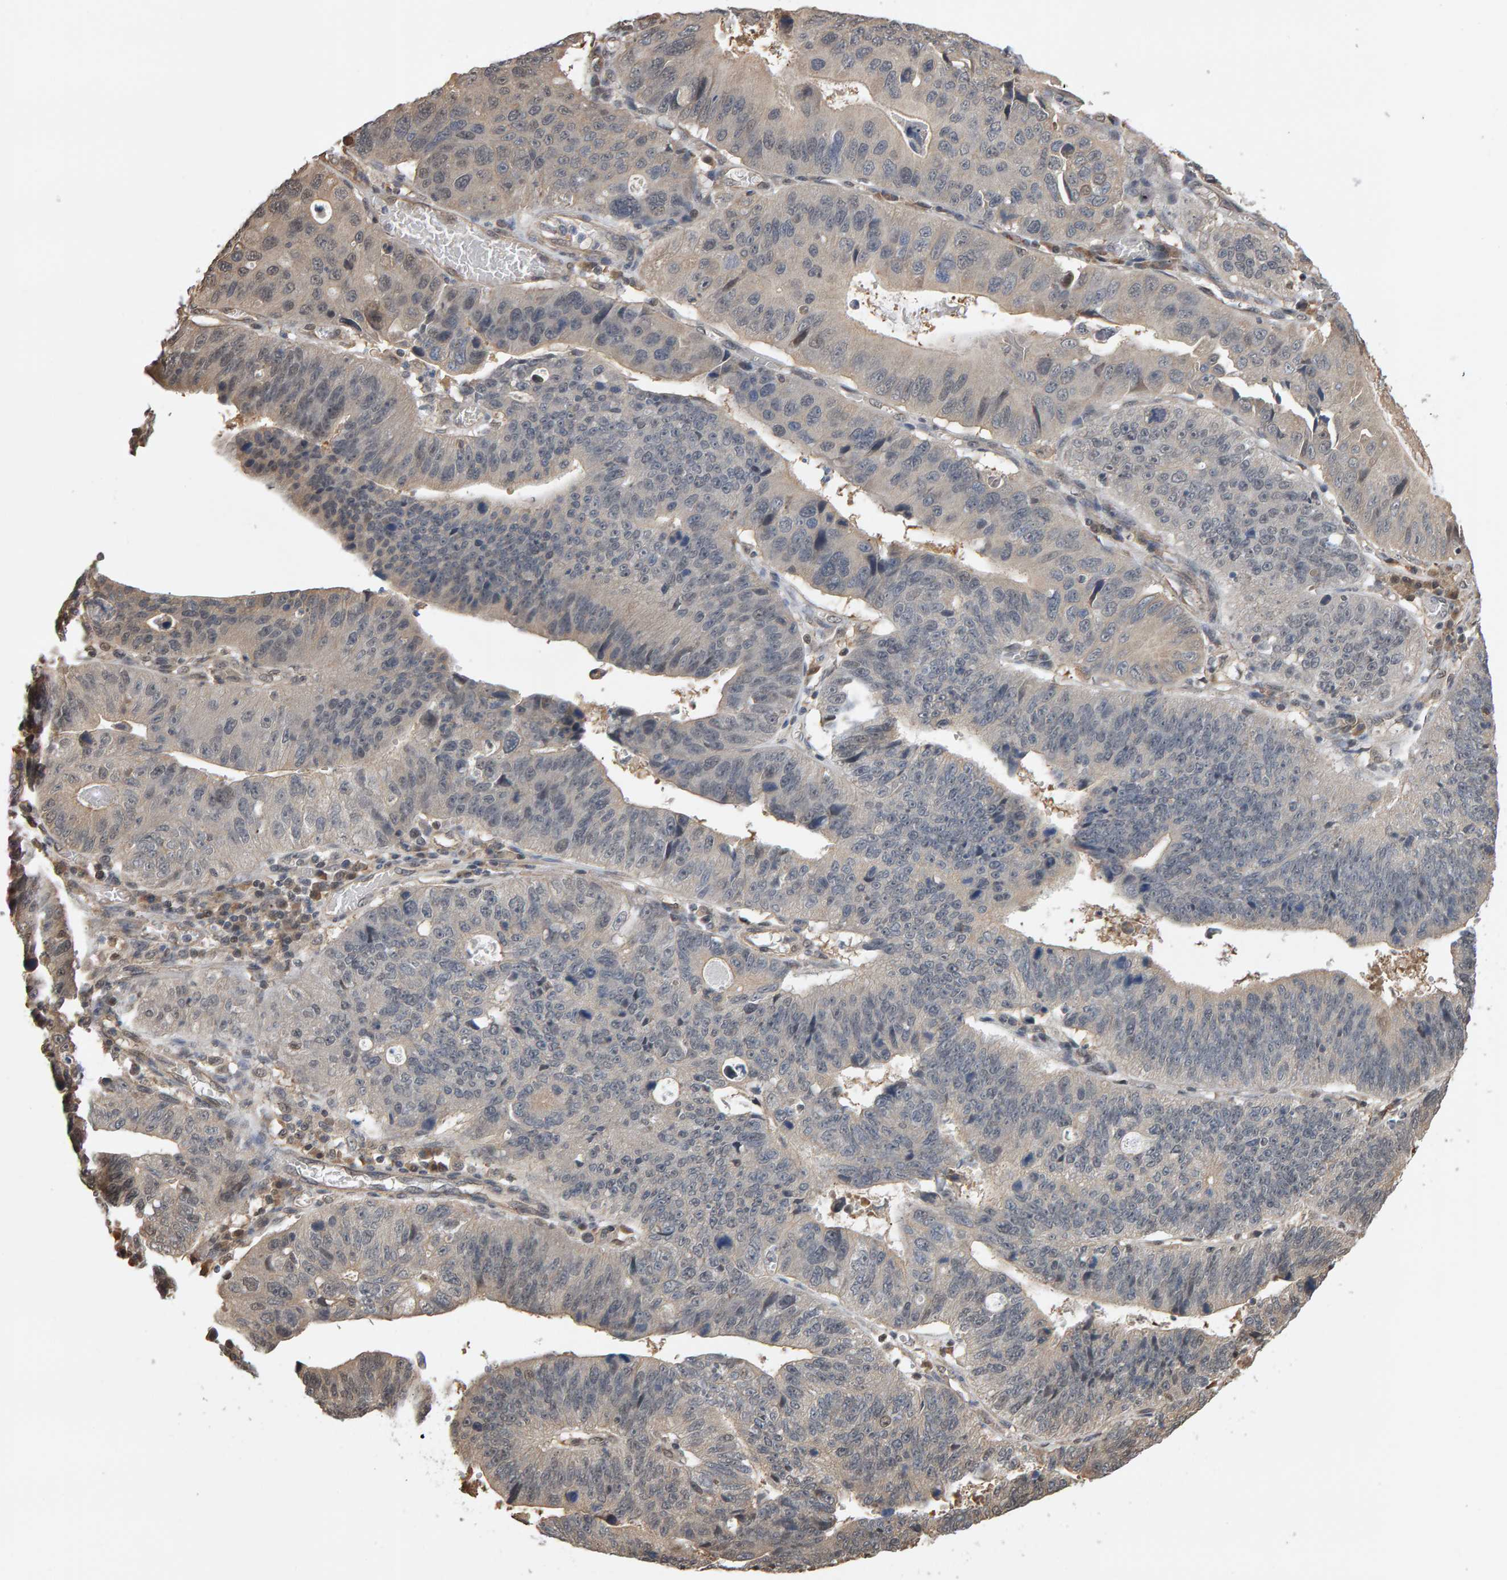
{"staining": {"intensity": "weak", "quantity": "<25%", "location": "cytoplasmic/membranous"}, "tissue": "stomach cancer", "cell_type": "Tumor cells", "image_type": "cancer", "snomed": [{"axis": "morphology", "description": "Adenocarcinoma, NOS"}, {"axis": "topography", "description": "Stomach"}], "caption": "IHC of adenocarcinoma (stomach) demonstrates no positivity in tumor cells. (DAB (3,3'-diaminobenzidine) immunohistochemistry visualized using brightfield microscopy, high magnification).", "gene": "COASY", "patient": {"sex": "male", "age": 59}}